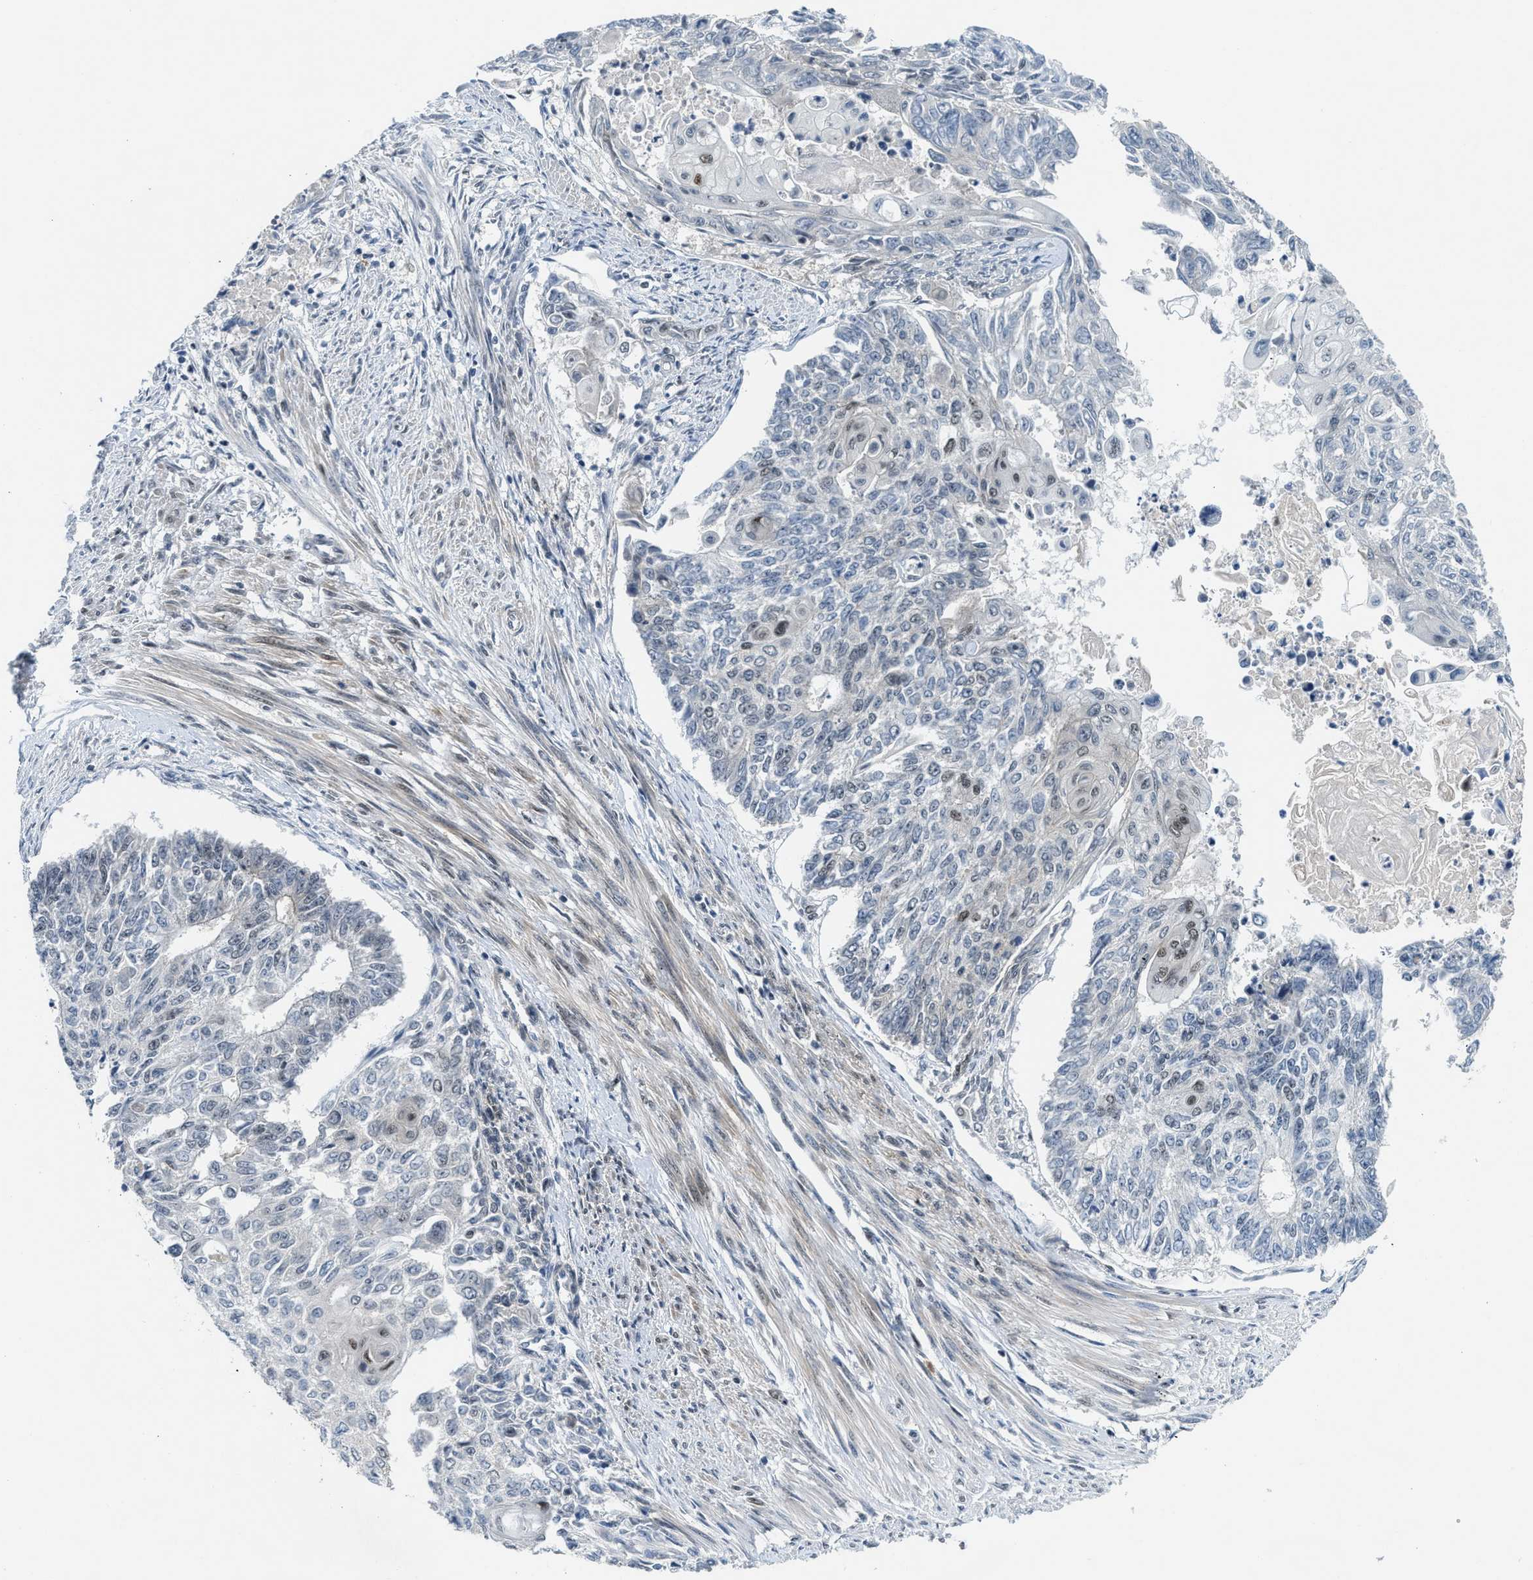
{"staining": {"intensity": "moderate", "quantity": "<25%", "location": "nuclear"}, "tissue": "endometrial cancer", "cell_type": "Tumor cells", "image_type": "cancer", "snomed": [{"axis": "morphology", "description": "Adenocarcinoma, NOS"}, {"axis": "topography", "description": "Endometrium"}], "caption": "DAB immunohistochemical staining of endometrial cancer (adenocarcinoma) reveals moderate nuclear protein expression in approximately <25% of tumor cells.", "gene": "NCOA1", "patient": {"sex": "female", "age": 32}}